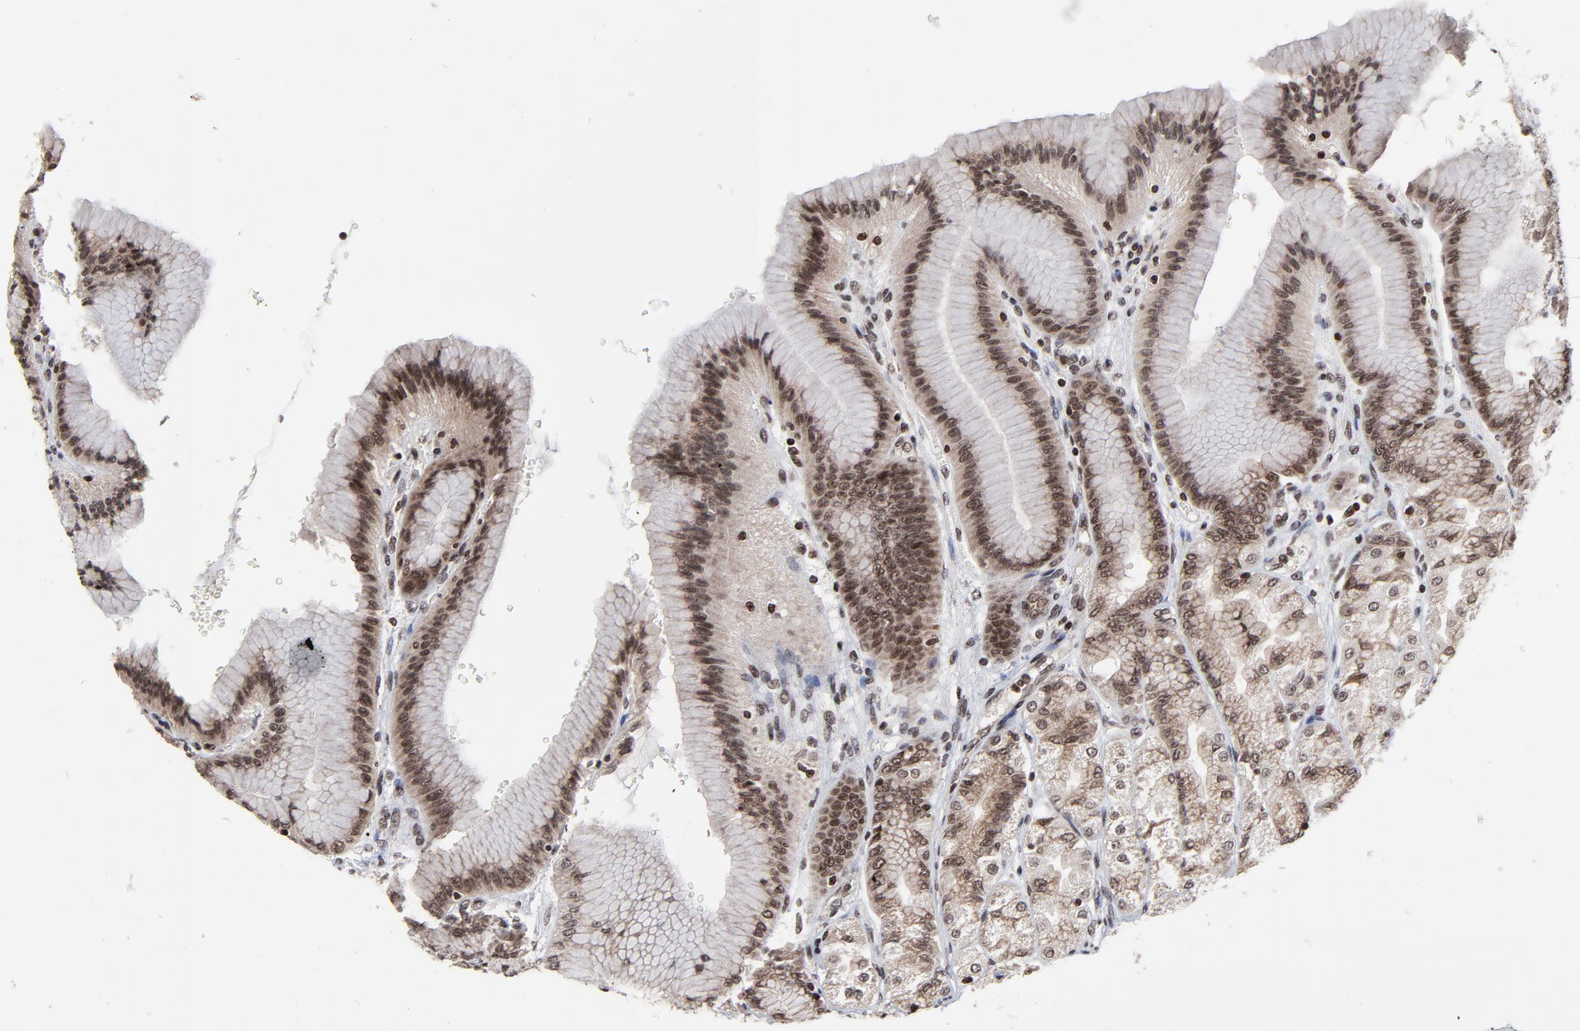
{"staining": {"intensity": "moderate", "quantity": ">75%", "location": "cytoplasmic/membranous,nuclear"}, "tissue": "stomach", "cell_type": "Glandular cells", "image_type": "normal", "snomed": [{"axis": "morphology", "description": "Normal tissue, NOS"}, {"axis": "morphology", "description": "Adenocarcinoma, NOS"}, {"axis": "topography", "description": "Stomach"}, {"axis": "topography", "description": "Stomach, lower"}], "caption": "Protein staining shows moderate cytoplasmic/membranous,nuclear positivity in about >75% of glandular cells in normal stomach. The staining was performed using DAB (3,3'-diaminobenzidine), with brown indicating positive protein expression. Nuclei are stained blue with hematoxylin.", "gene": "ZNF777", "patient": {"sex": "female", "age": 65}}